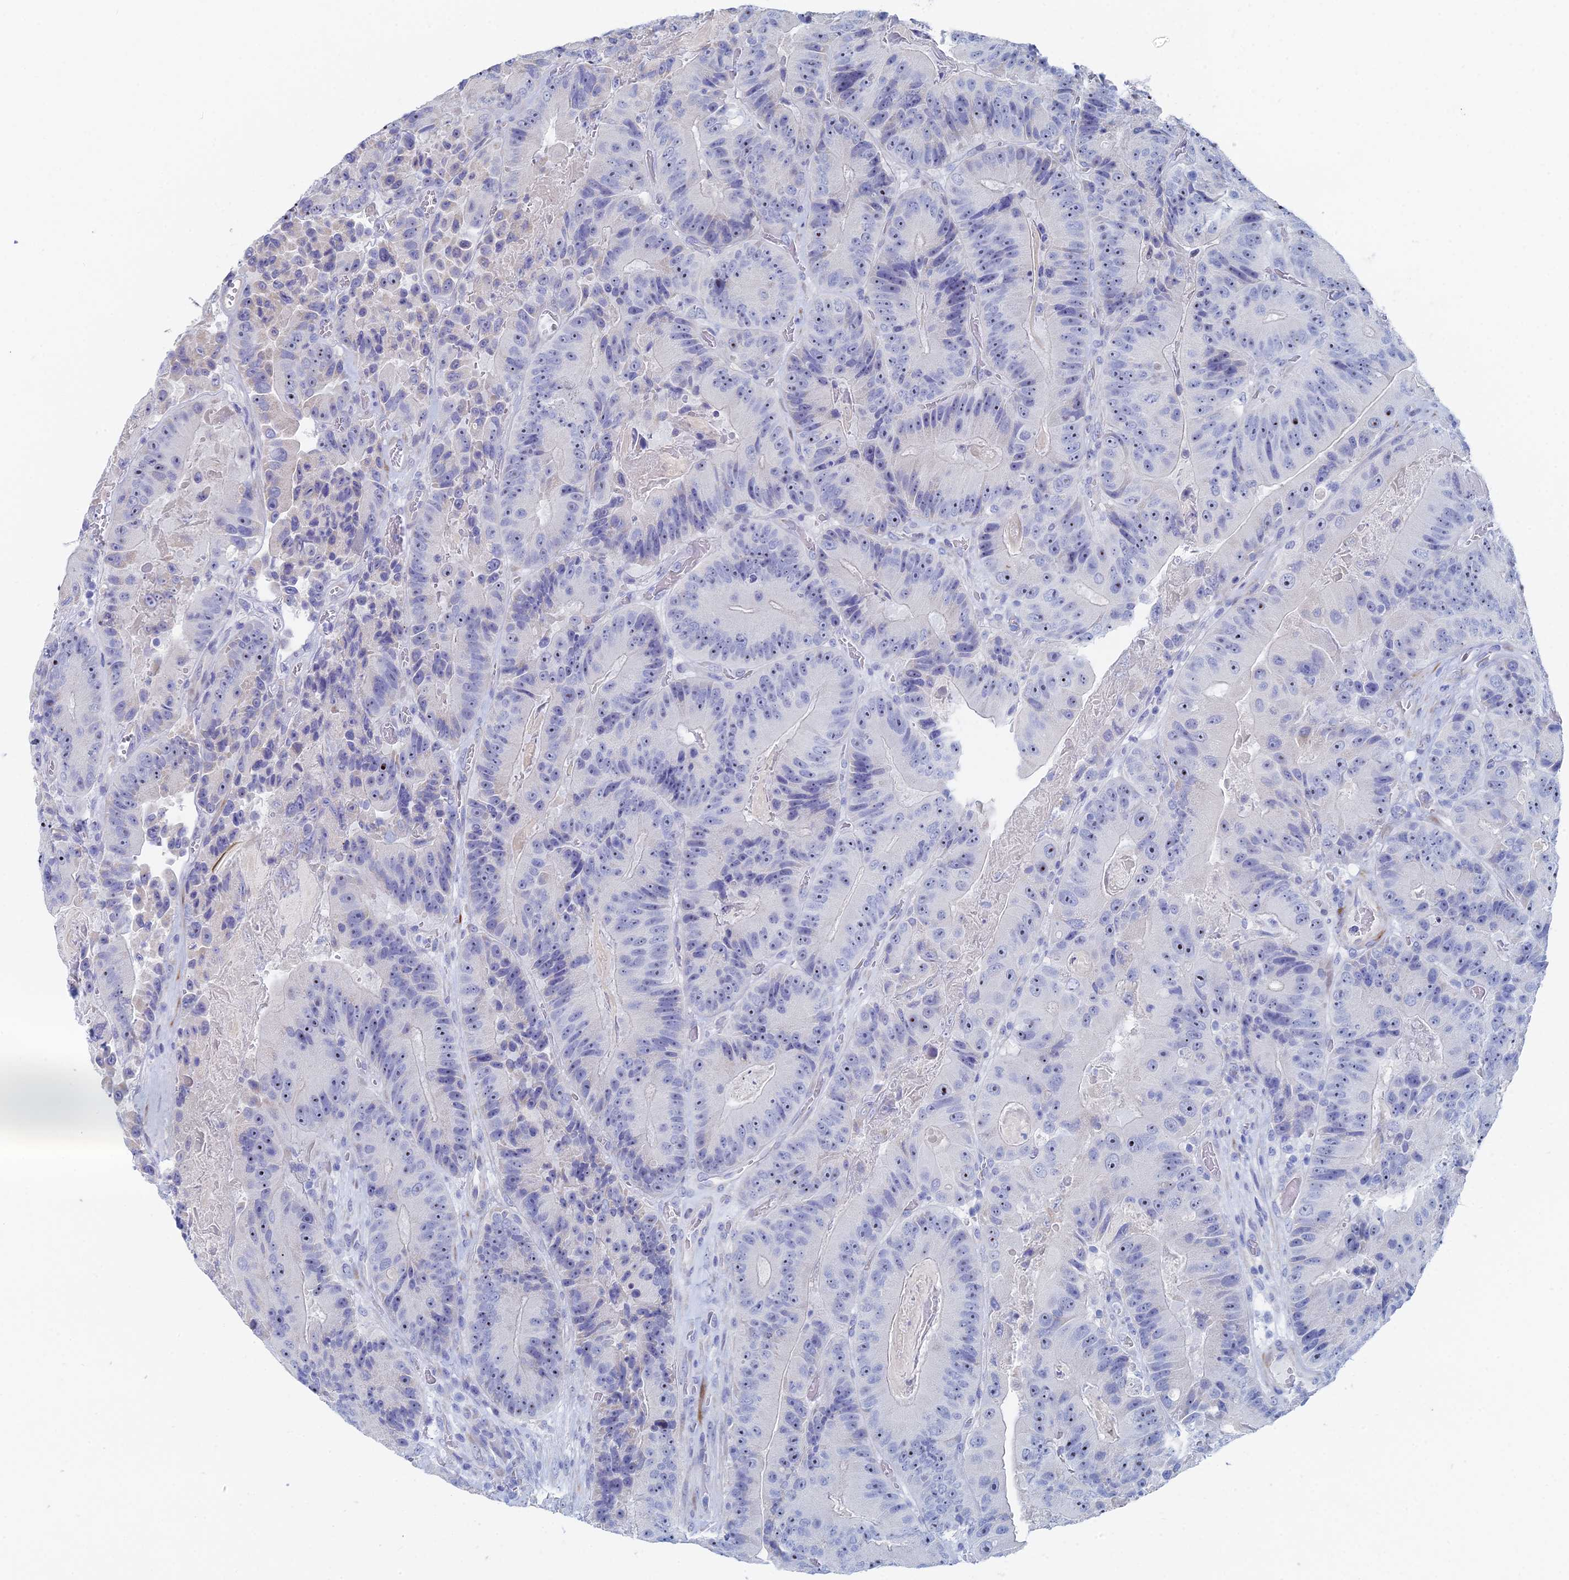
{"staining": {"intensity": "negative", "quantity": "none", "location": "none"}, "tissue": "colorectal cancer", "cell_type": "Tumor cells", "image_type": "cancer", "snomed": [{"axis": "morphology", "description": "Adenocarcinoma, NOS"}, {"axis": "topography", "description": "Colon"}], "caption": "This is an immunohistochemistry (IHC) histopathology image of human colorectal cancer. There is no positivity in tumor cells.", "gene": "DRGX", "patient": {"sex": "female", "age": 86}}